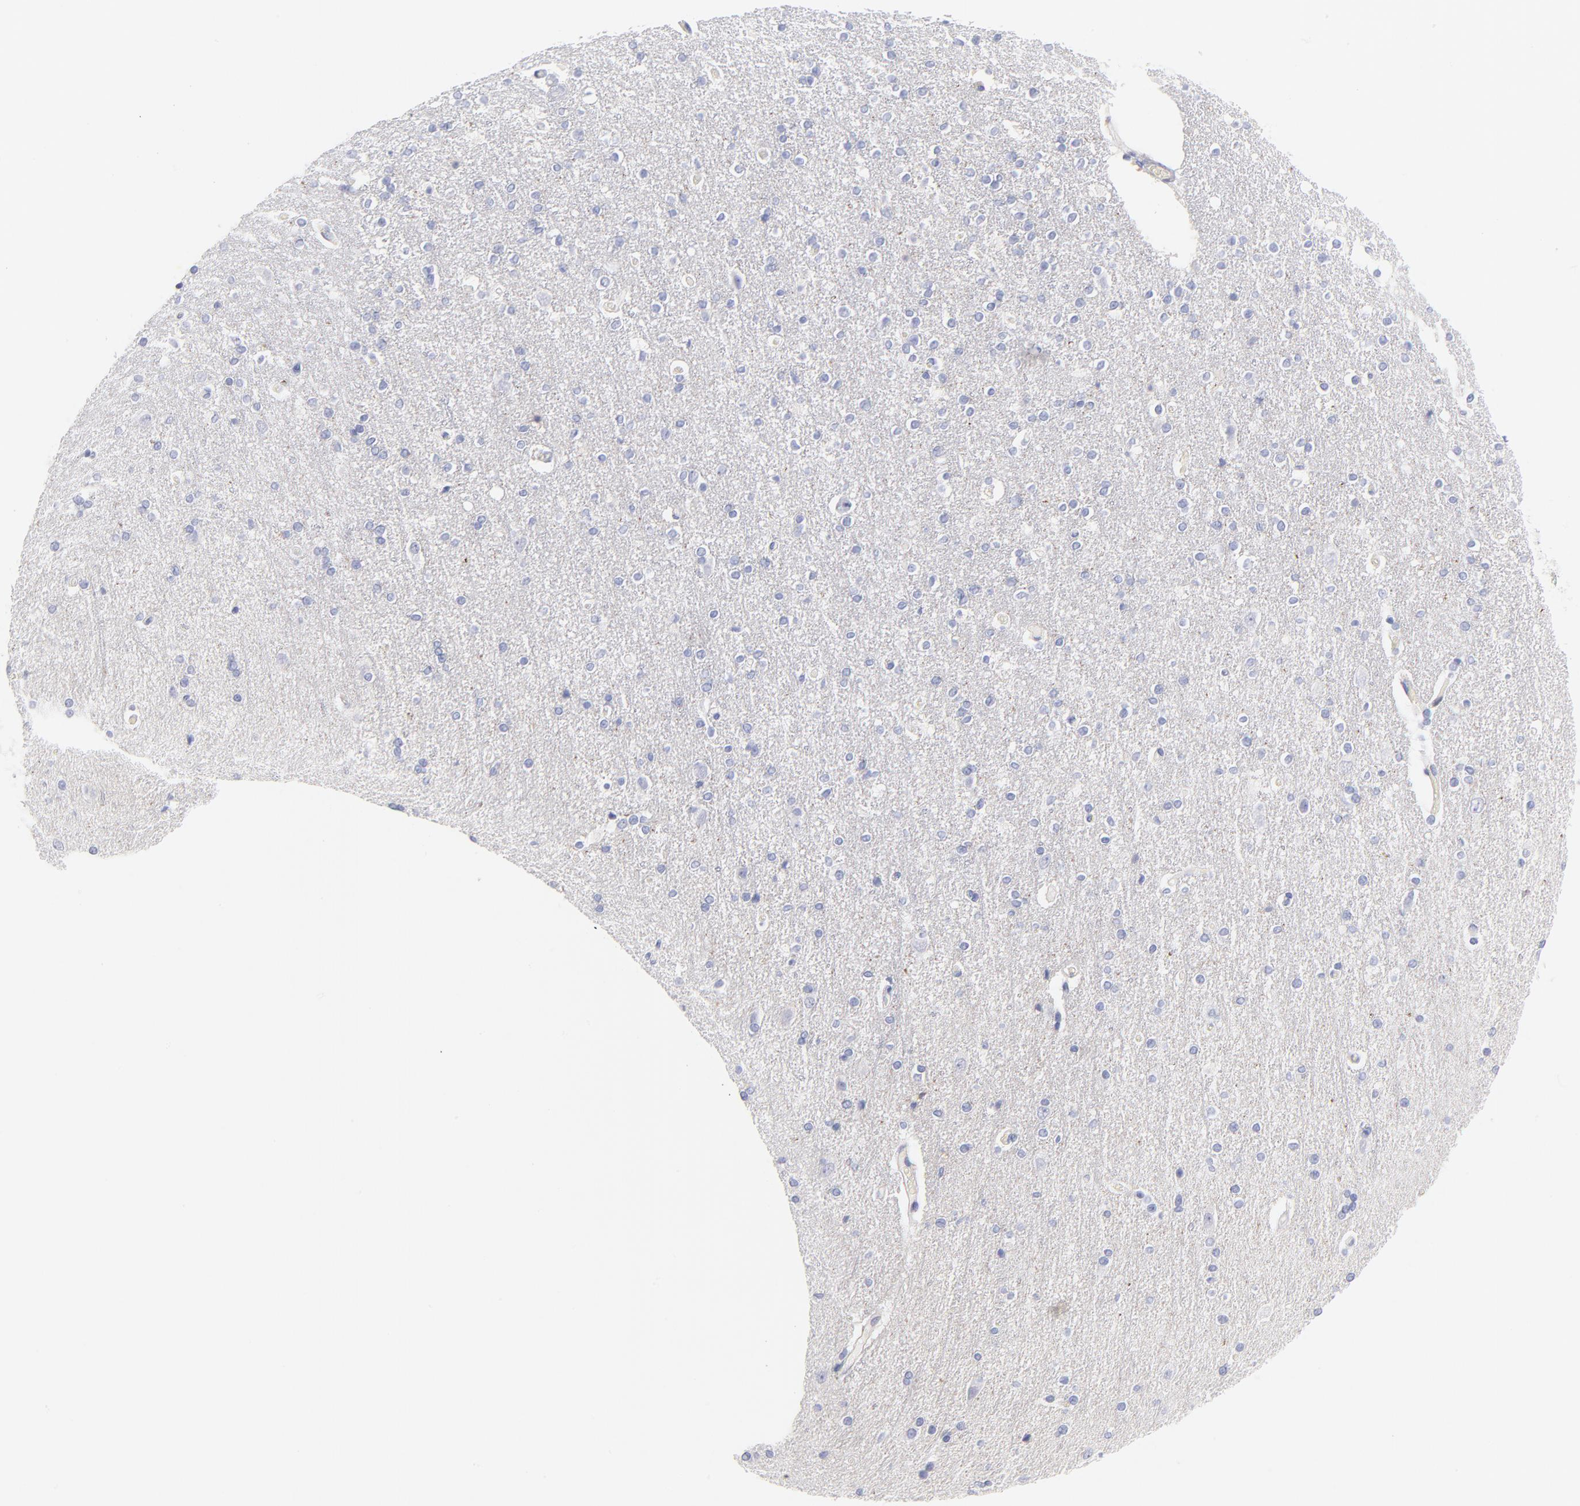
{"staining": {"intensity": "negative", "quantity": "none", "location": "none"}, "tissue": "caudate", "cell_type": "Glial cells", "image_type": "normal", "snomed": [{"axis": "morphology", "description": "Normal tissue, NOS"}, {"axis": "topography", "description": "Lateral ventricle wall"}], "caption": "Immunohistochemistry image of normal caudate: caudate stained with DAB (3,3'-diaminobenzidine) reveals no significant protein staining in glial cells.", "gene": "ACTA2", "patient": {"sex": "female", "age": 54}}